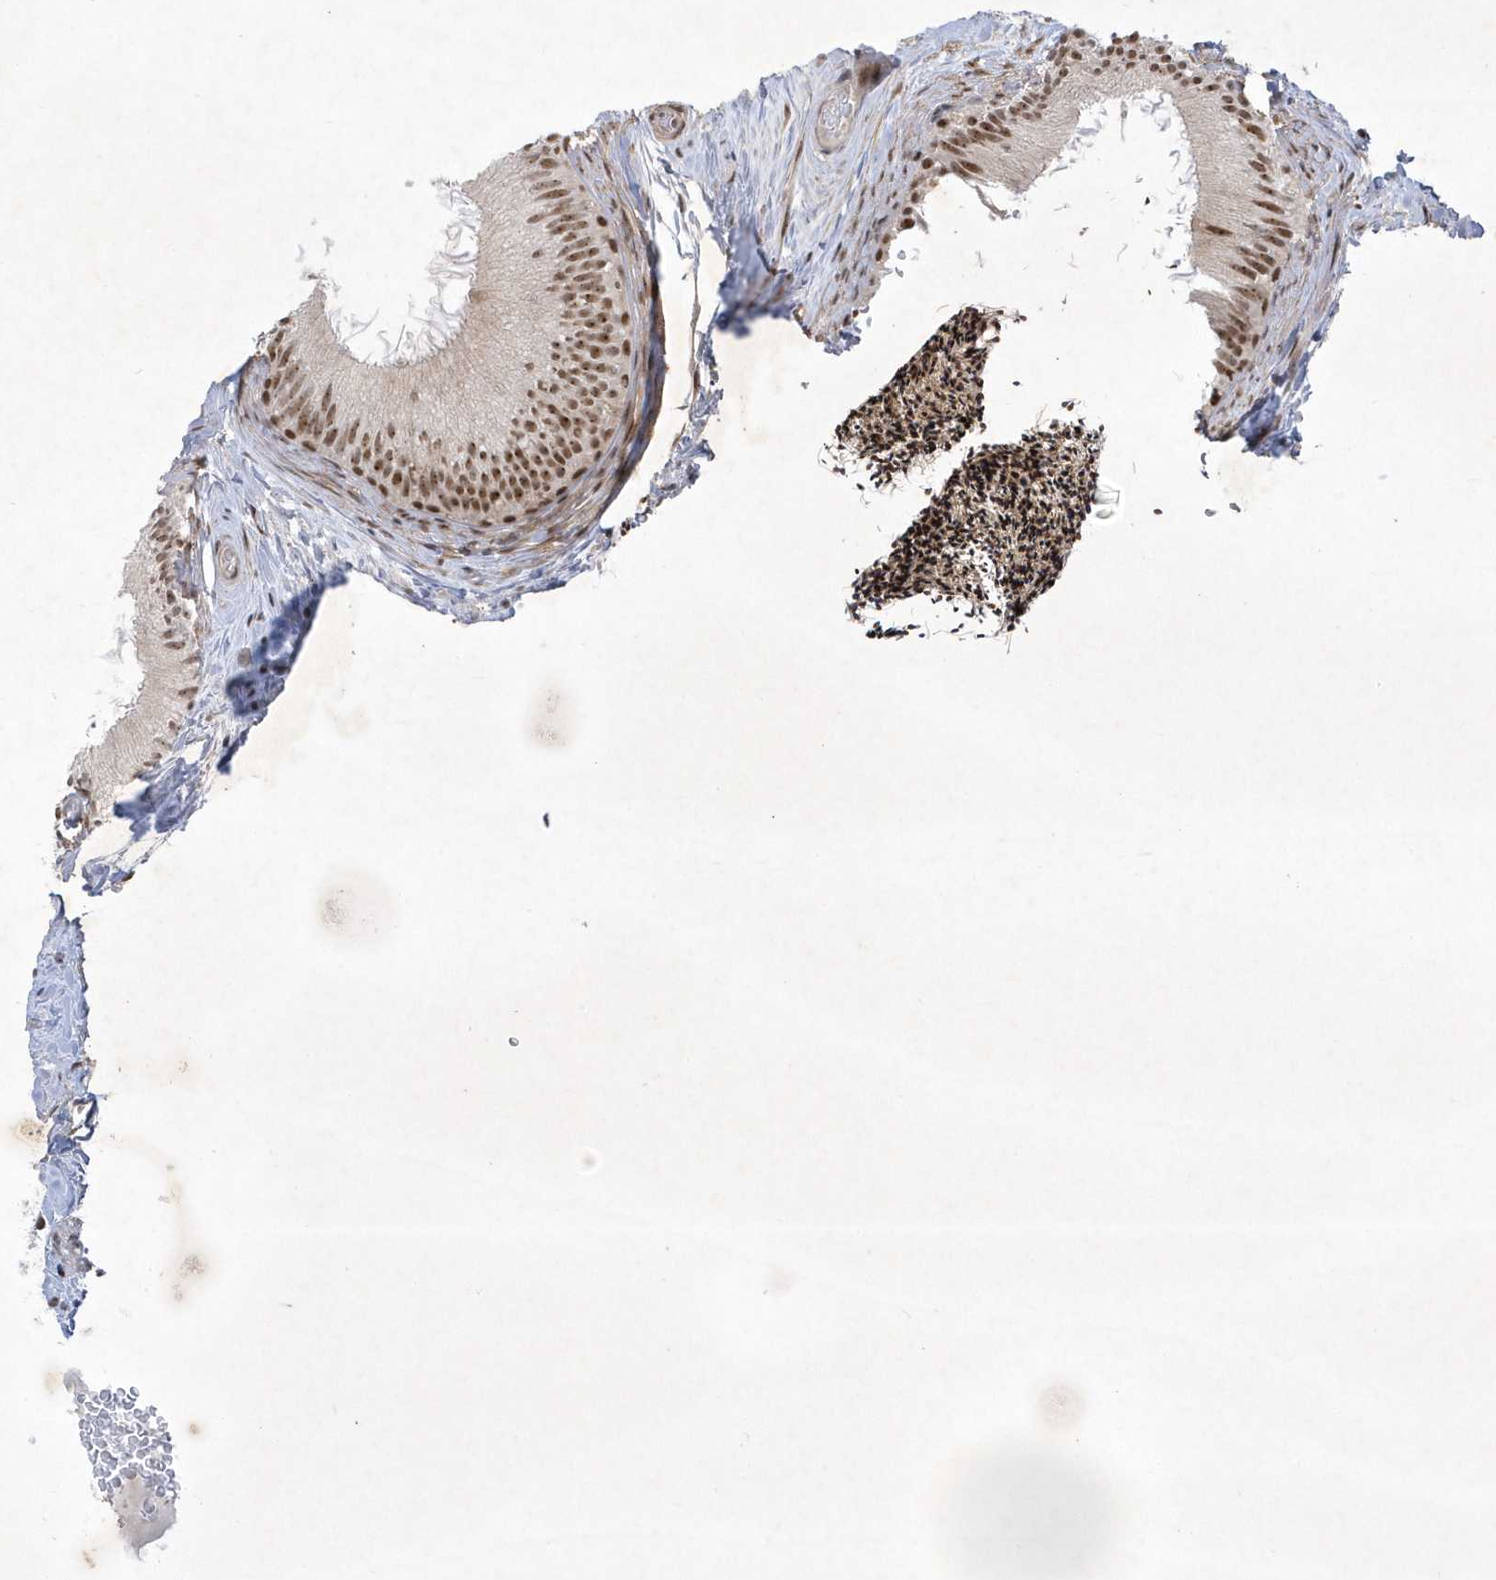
{"staining": {"intensity": "moderate", "quantity": ">75%", "location": "nuclear"}, "tissue": "epididymis", "cell_type": "Glandular cells", "image_type": "normal", "snomed": [{"axis": "morphology", "description": "Normal tissue, NOS"}, {"axis": "topography", "description": "Epididymis"}], "caption": "Human epididymis stained for a protein (brown) exhibits moderate nuclear positive staining in about >75% of glandular cells.", "gene": "NPM3", "patient": {"sex": "male", "age": 50}}